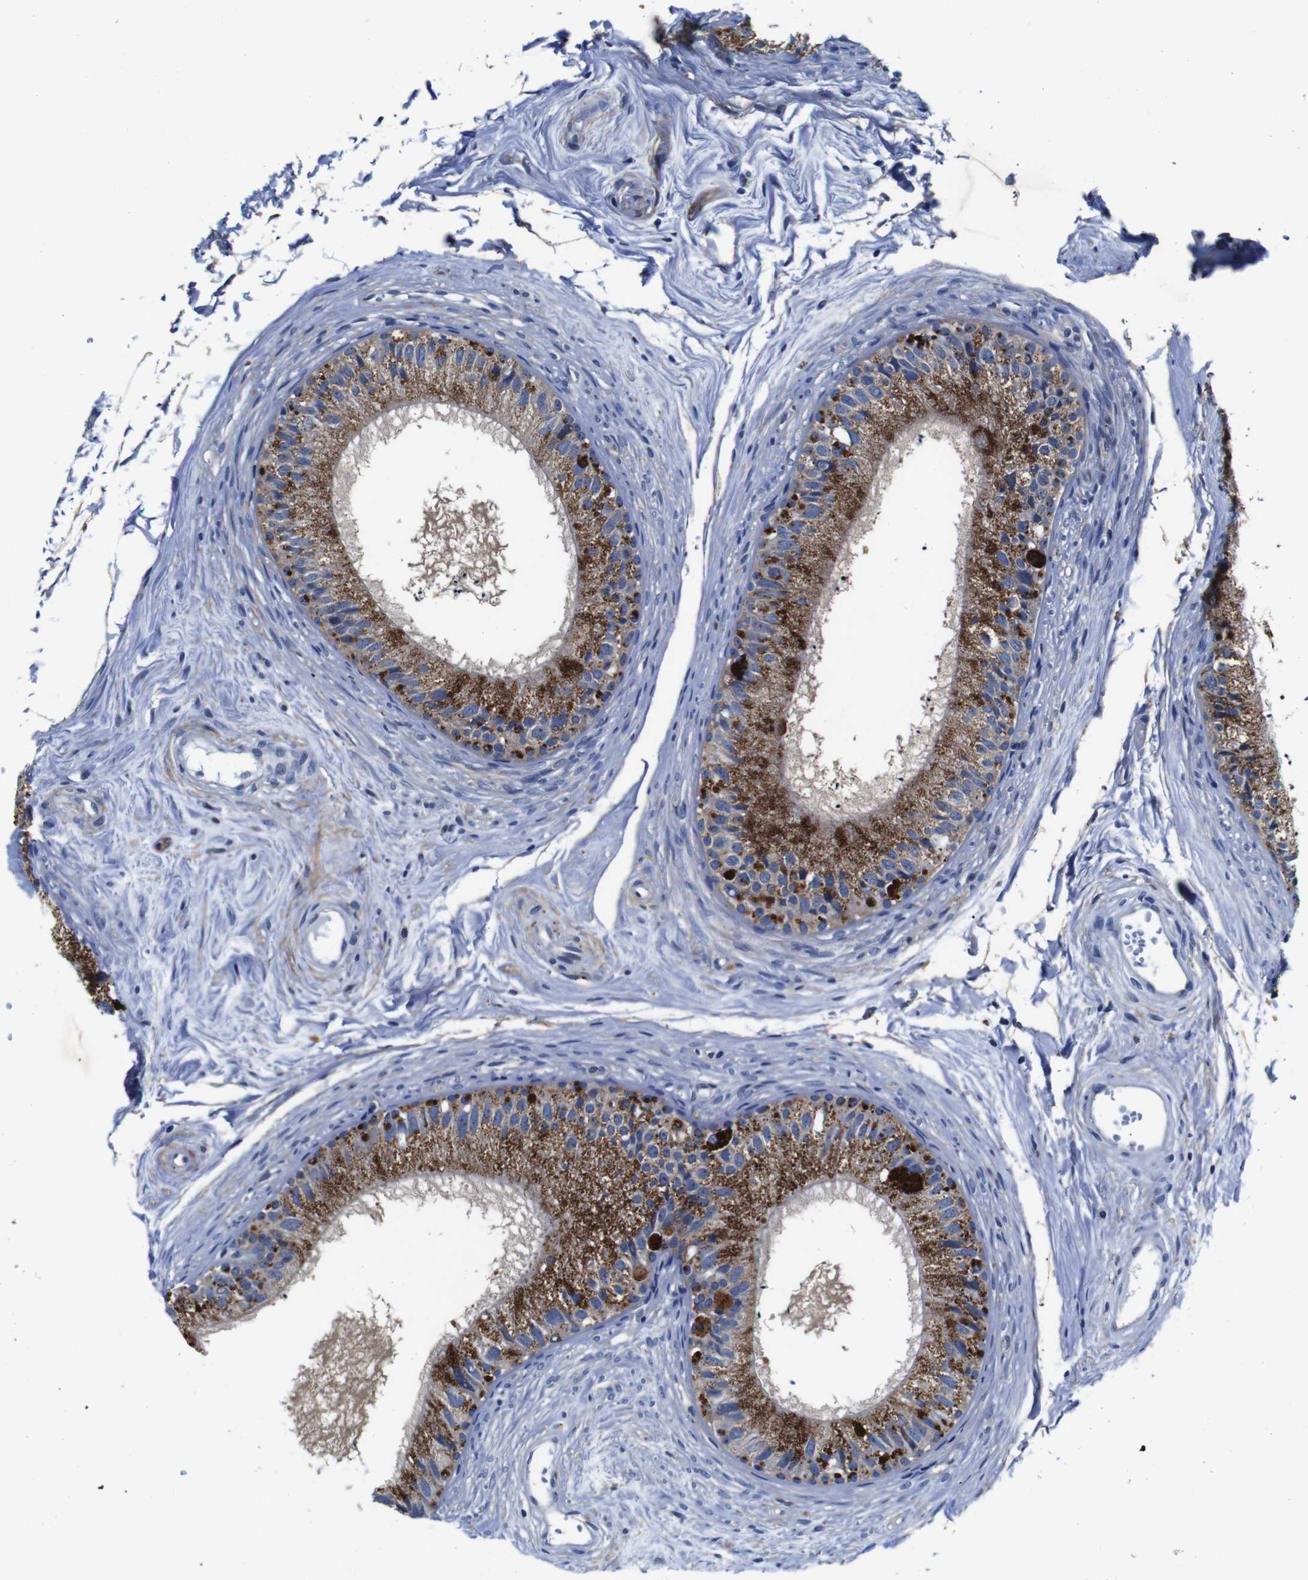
{"staining": {"intensity": "strong", "quantity": ">75%", "location": "cytoplasmic/membranous"}, "tissue": "epididymis", "cell_type": "Glandular cells", "image_type": "normal", "snomed": [{"axis": "morphology", "description": "Normal tissue, NOS"}, {"axis": "topography", "description": "Epididymis"}], "caption": "Approximately >75% of glandular cells in normal human epididymis show strong cytoplasmic/membranous protein positivity as visualized by brown immunohistochemical staining.", "gene": "GIMAP2", "patient": {"sex": "male", "age": 56}}